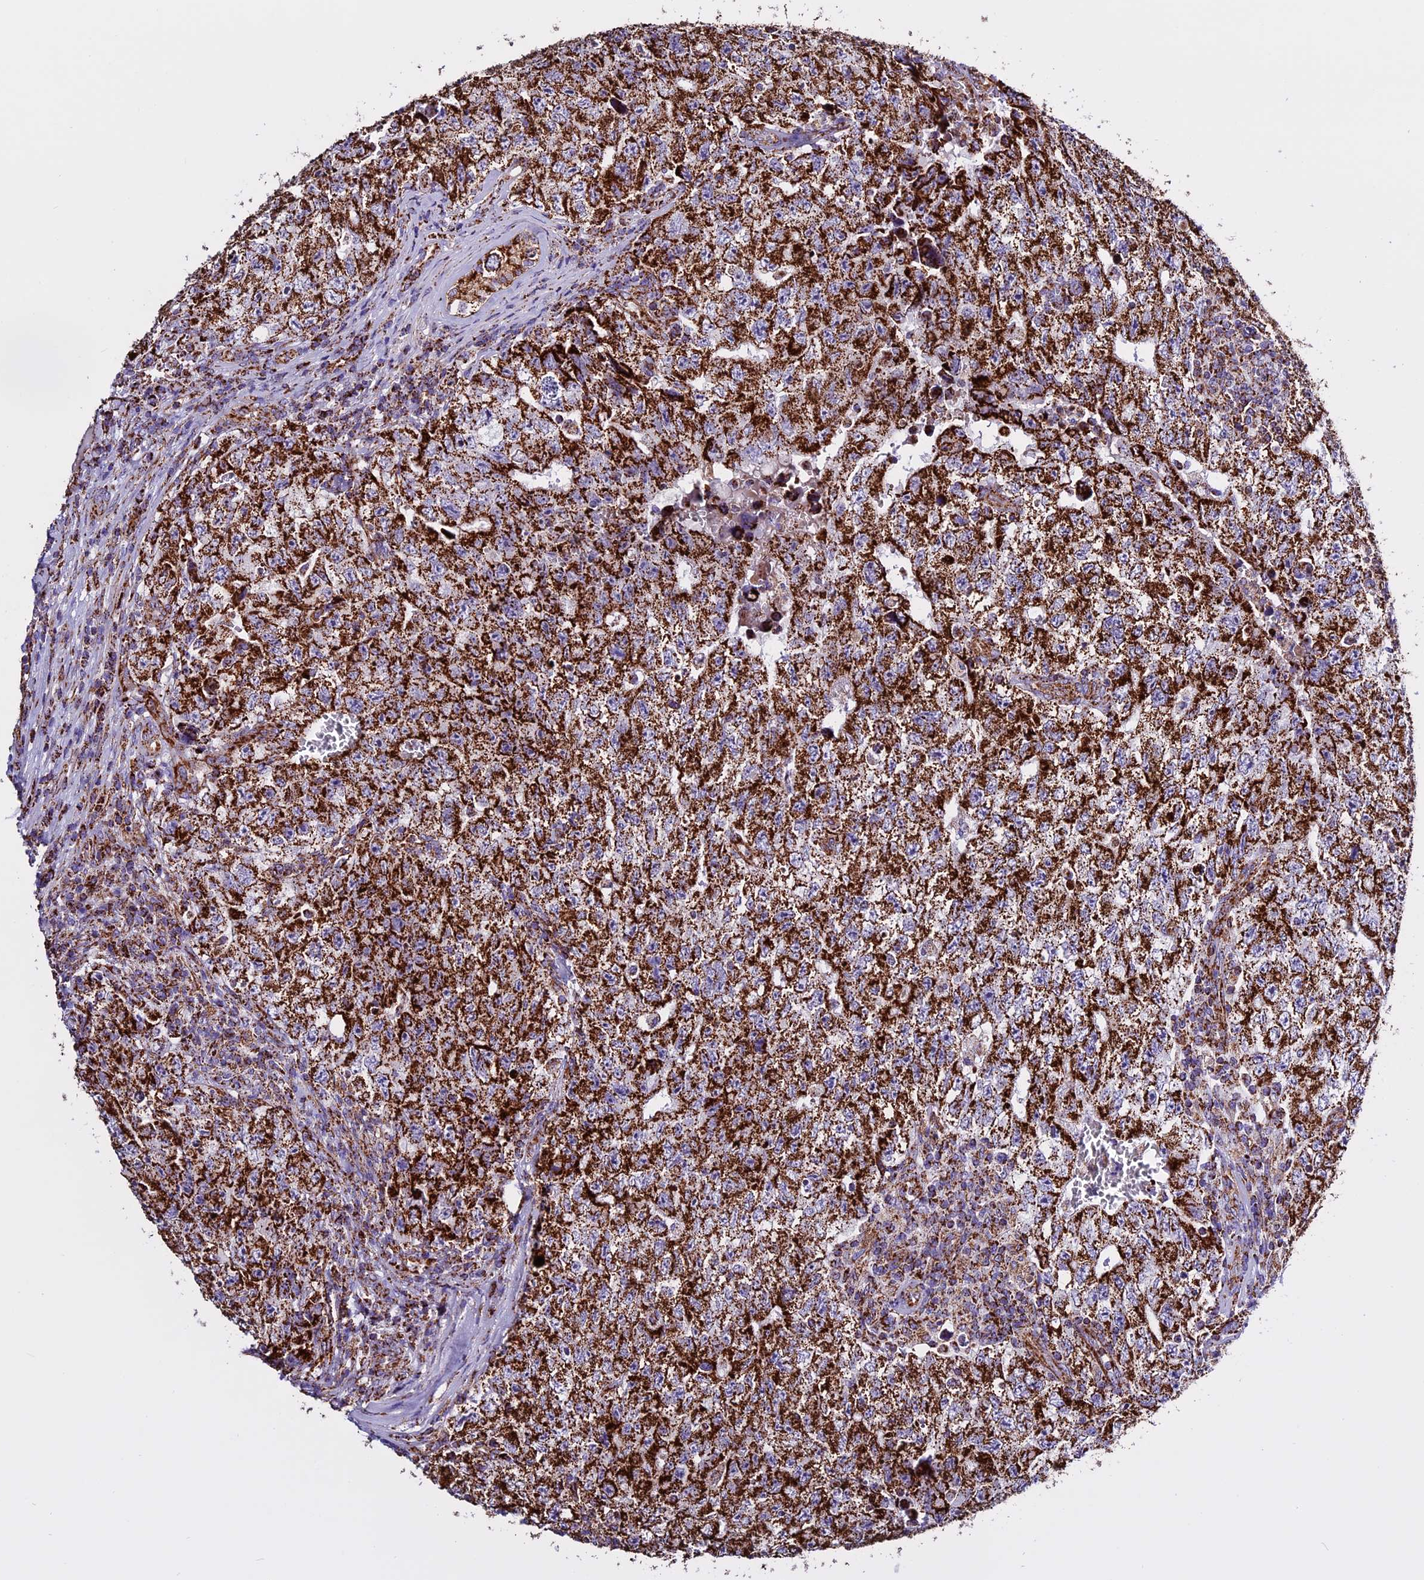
{"staining": {"intensity": "strong", "quantity": ">75%", "location": "cytoplasmic/membranous"}, "tissue": "testis cancer", "cell_type": "Tumor cells", "image_type": "cancer", "snomed": [{"axis": "morphology", "description": "Carcinoma, Embryonal, NOS"}, {"axis": "topography", "description": "Testis"}], "caption": "Strong cytoplasmic/membranous protein staining is present in about >75% of tumor cells in embryonal carcinoma (testis). The protein of interest is shown in brown color, while the nuclei are stained blue.", "gene": "CX3CL1", "patient": {"sex": "male", "age": 17}}